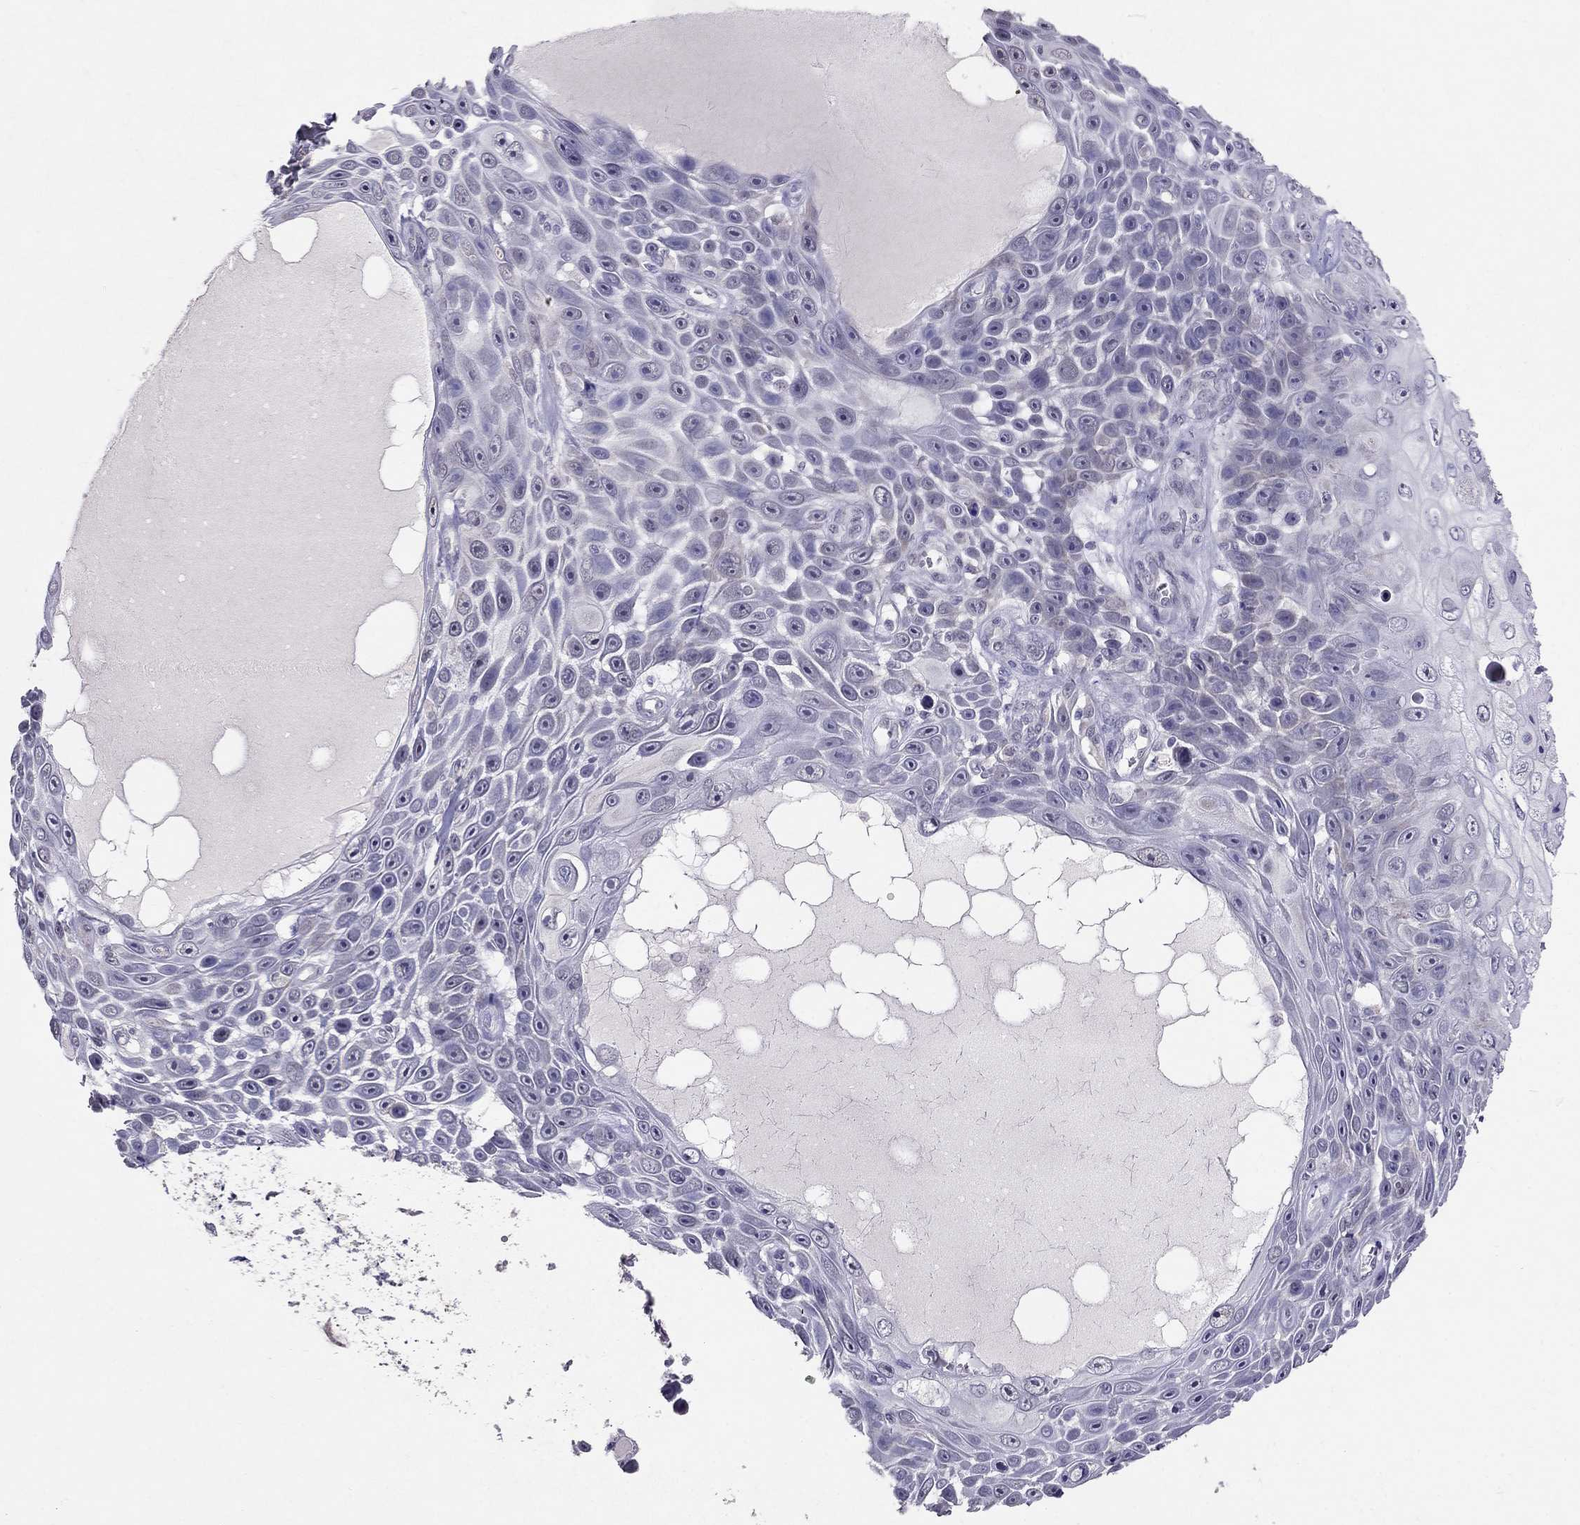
{"staining": {"intensity": "negative", "quantity": "none", "location": "none"}, "tissue": "skin cancer", "cell_type": "Tumor cells", "image_type": "cancer", "snomed": [{"axis": "morphology", "description": "Squamous cell carcinoma, NOS"}, {"axis": "topography", "description": "Skin"}], "caption": "Tumor cells are negative for brown protein staining in skin cancer (squamous cell carcinoma).", "gene": "MYO3B", "patient": {"sex": "male", "age": 82}}